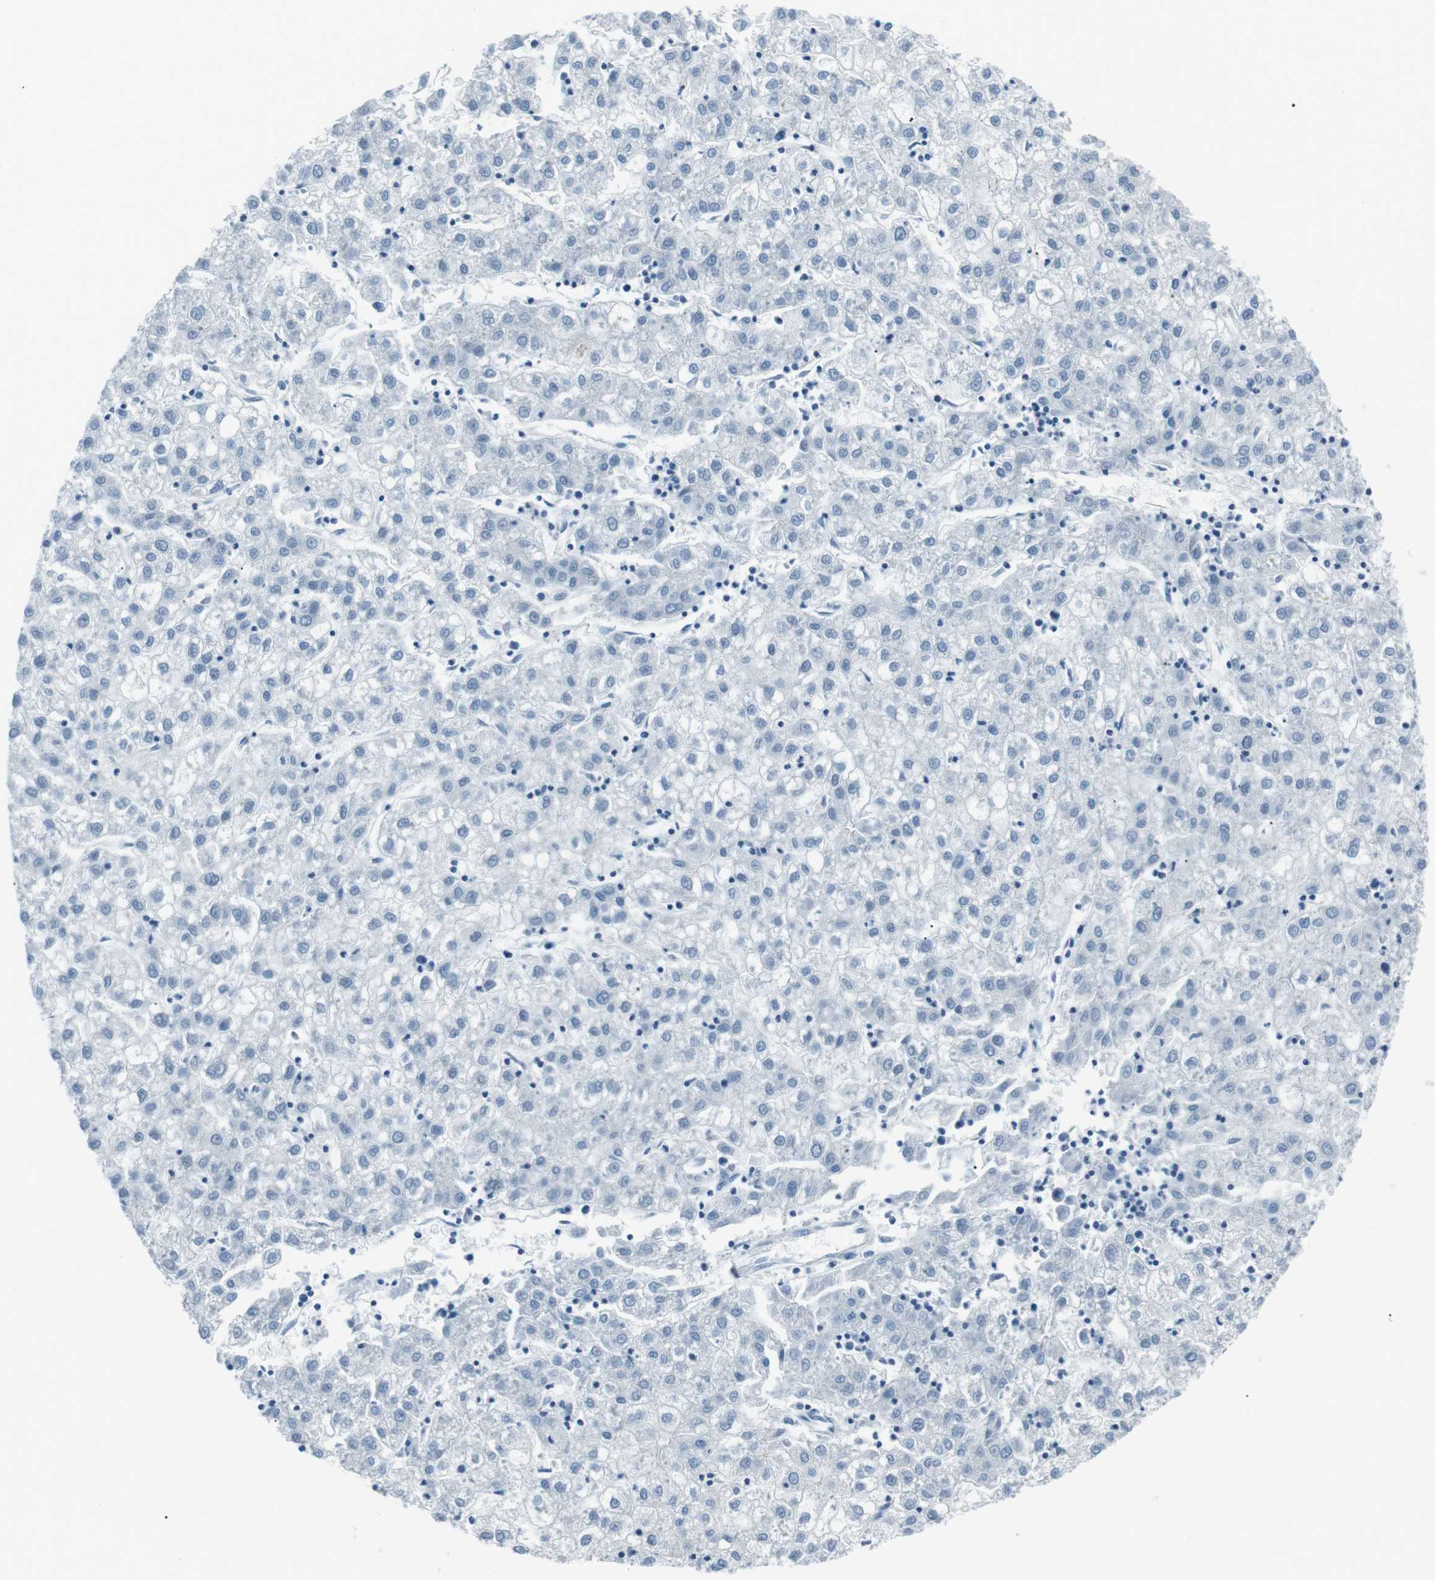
{"staining": {"intensity": "negative", "quantity": "none", "location": "none"}, "tissue": "liver cancer", "cell_type": "Tumor cells", "image_type": "cancer", "snomed": [{"axis": "morphology", "description": "Carcinoma, Hepatocellular, NOS"}, {"axis": "topography", "description": "Liver"}], "caption": "Liver hepatocellular carcinoma stained for a protein using IHC exhibits no positivity tumor cells.", "gene": "CSF2RA", "patient": {"sex": "male", "age": 72}}